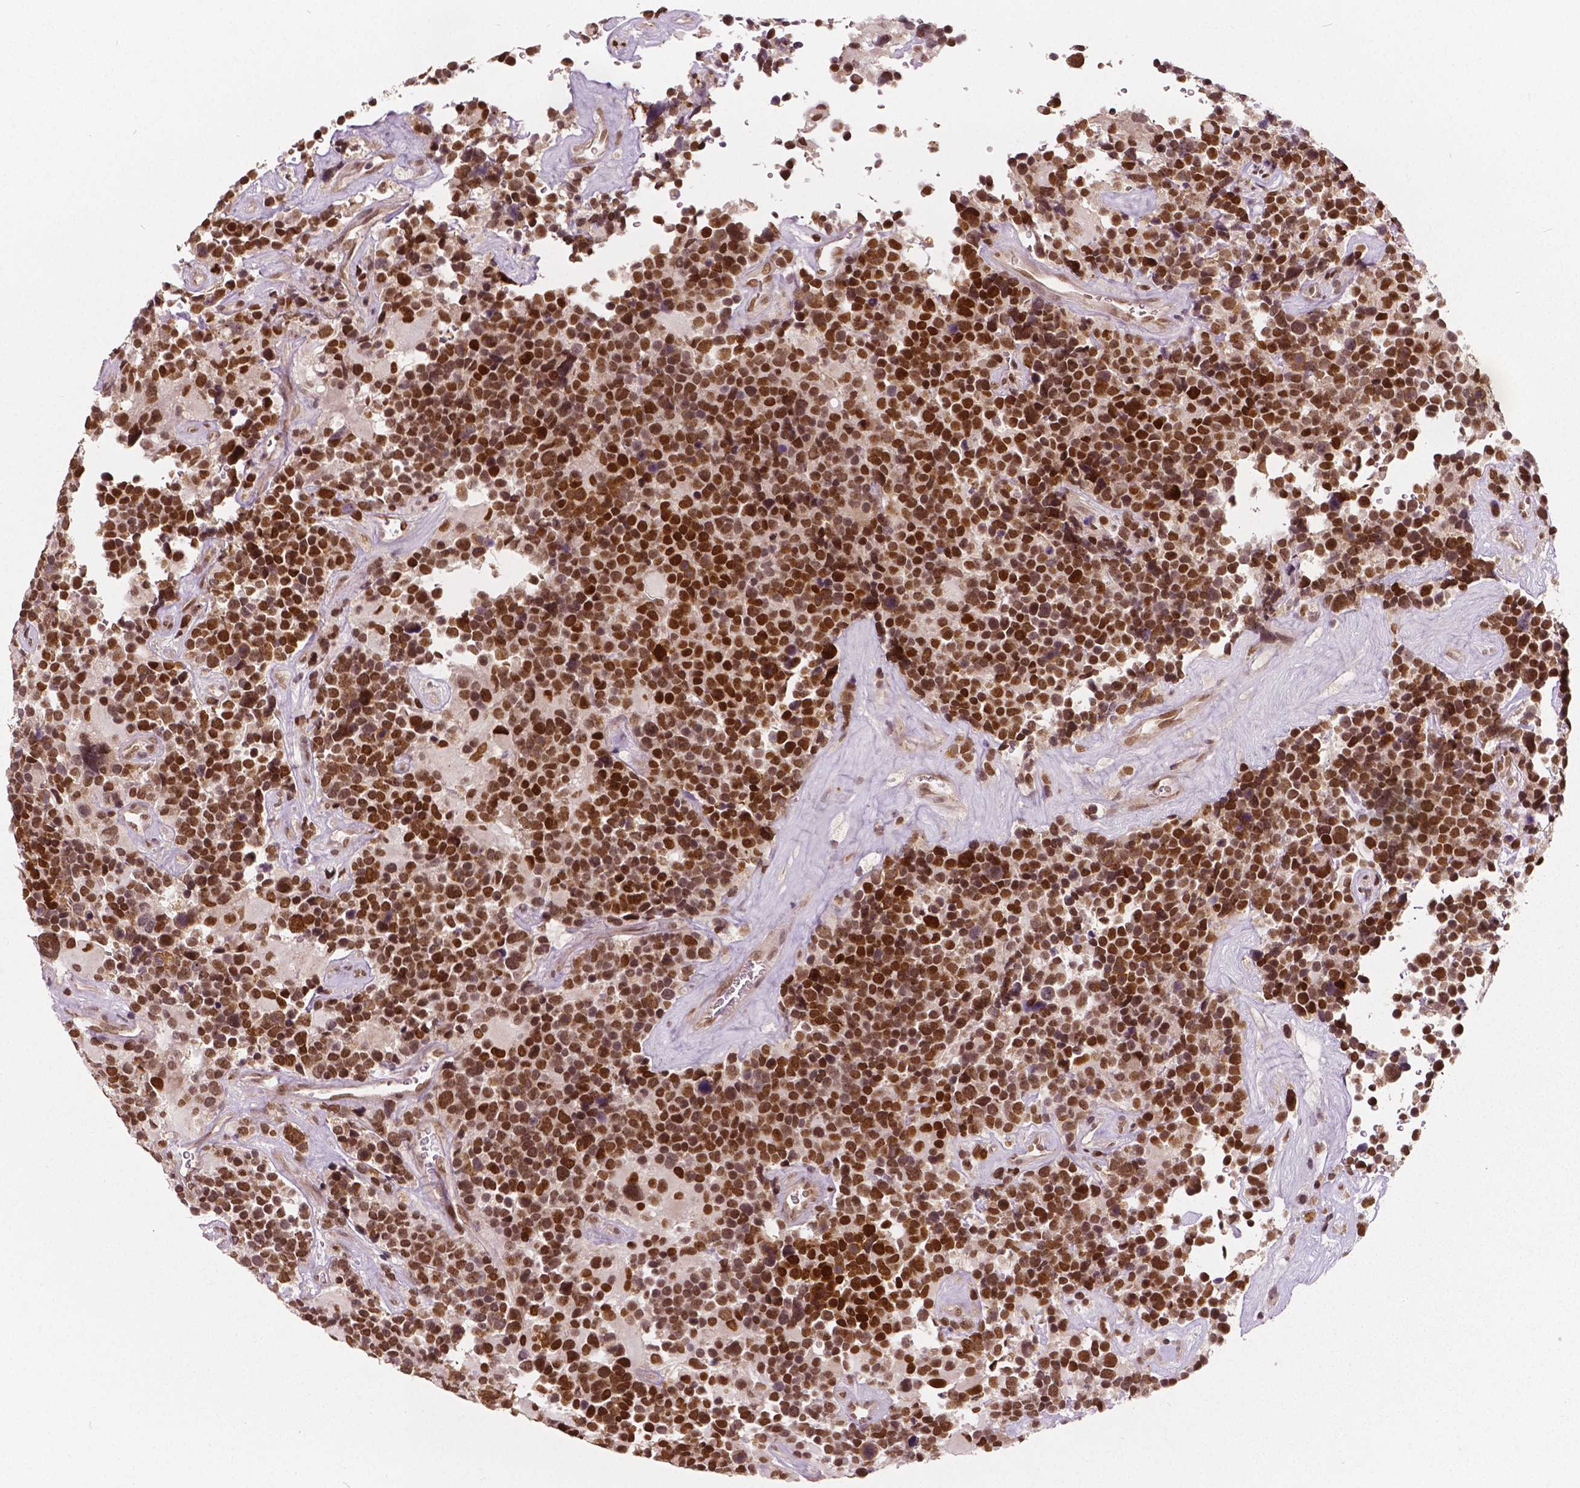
{"staining": {"intensity": "moderate", "quantity": ">75%", "location": "nuclear"}, "tissue": "glioma", "cell_type": "Tumor cells", "image_type": "cancer", "snomed": [{"axis": "morphology", "description": "Glioma, malignant, High grade"}, {"axis": "topography", "description": "Brain"}], "caption": "This photomicrograph exhibits malignant glioma (high-grade) stained with IHC to label a protein in brown. The nuclear of tumor cells show moderate positivity for the protein. Nuclei are counter-stained blue.", "gene": "HMBOX1", "patient": {"sex": "male", "age": 33}}